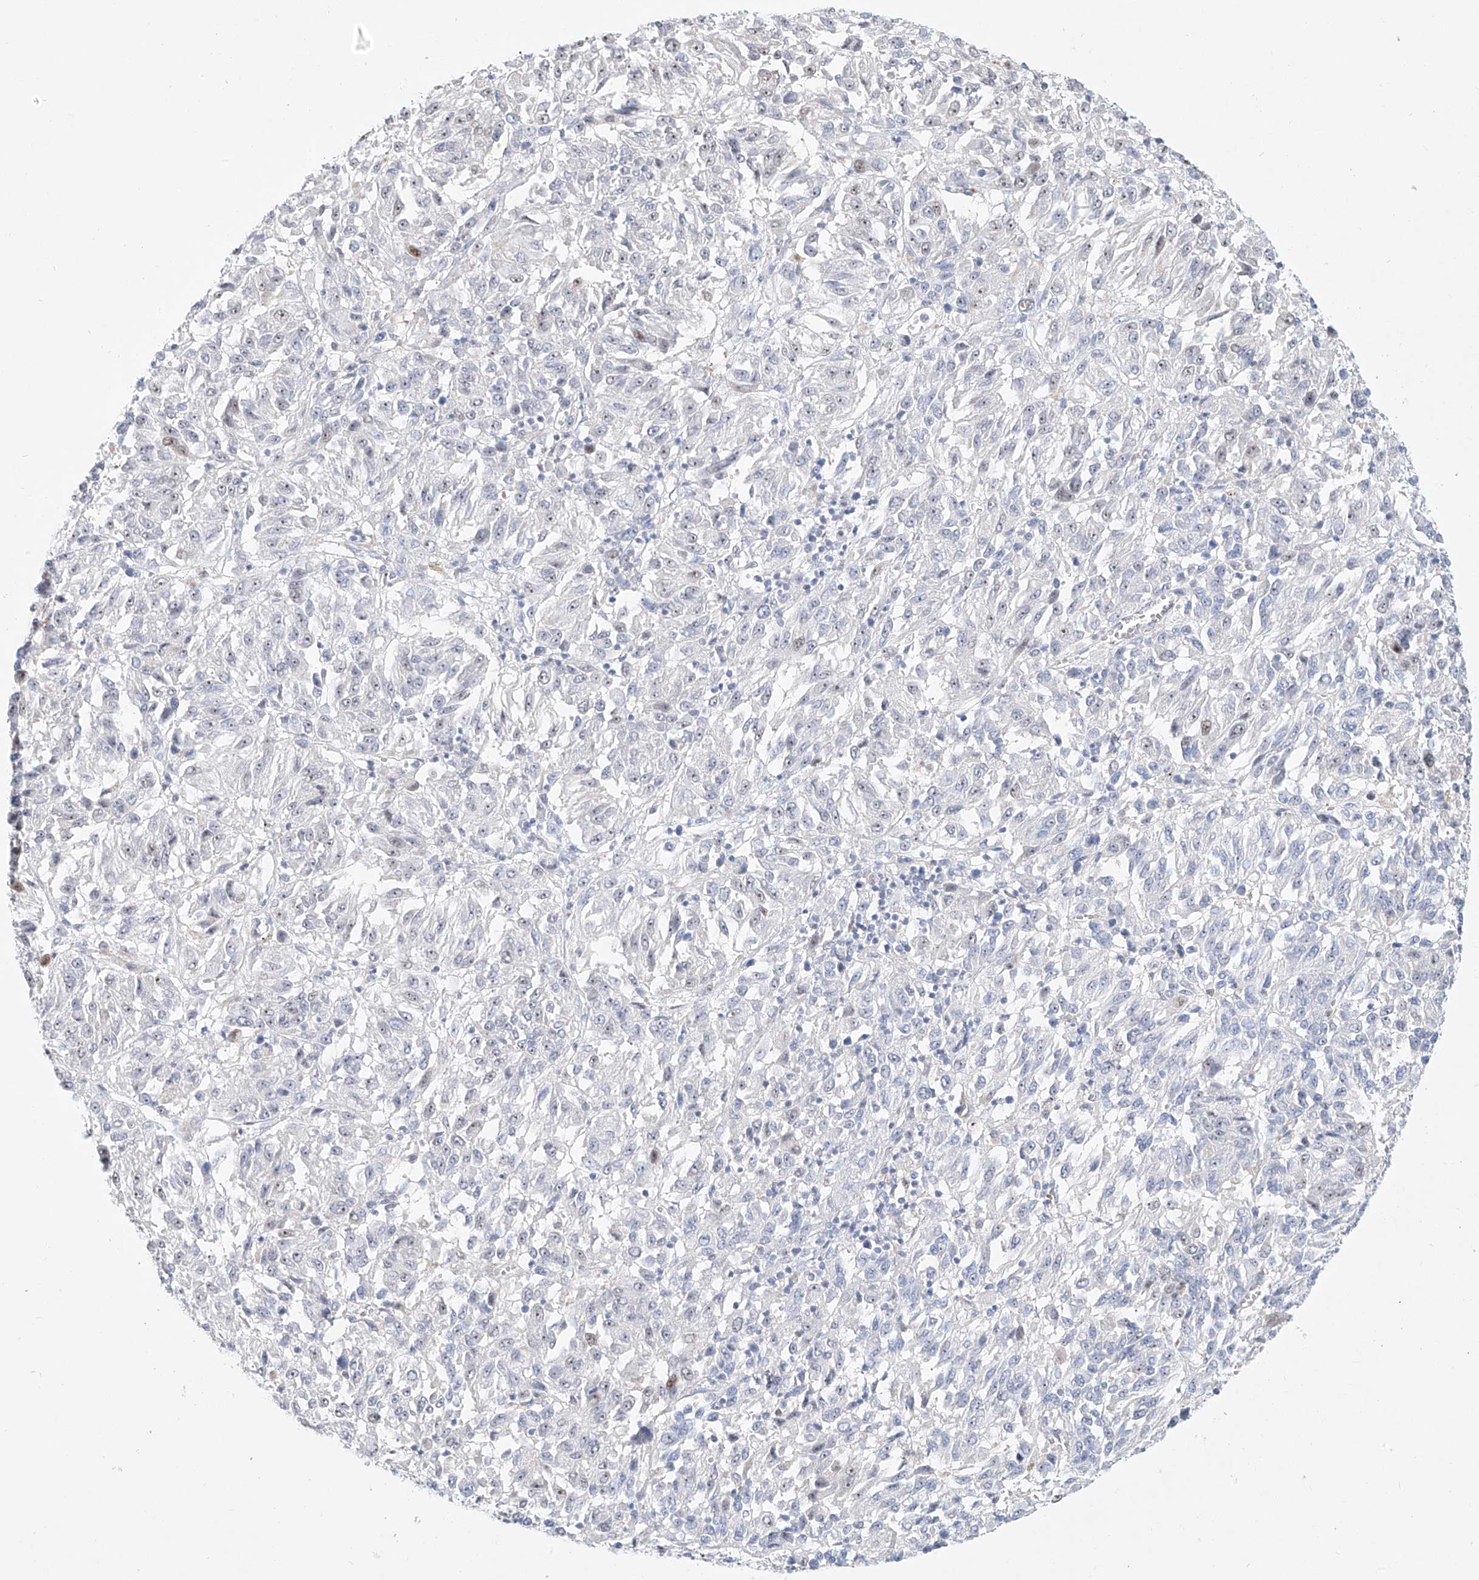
{"staining": {"intensity": "negative", "quantity": "none", "location": "none"}, "tissue": "melanoma", "cell_type": "Tumor cells", "image_type": "cancer", "snomed": [{"axis": "morphology", "description": "Malignant melanoma, Metastatic site"}, {"axis": "topography", "description": "Lung"}], "caption": "There is no significant expression in tumor cells of melanoma.", "gene": "SNU13", "patient": {"sex": "male", "age": 64}}